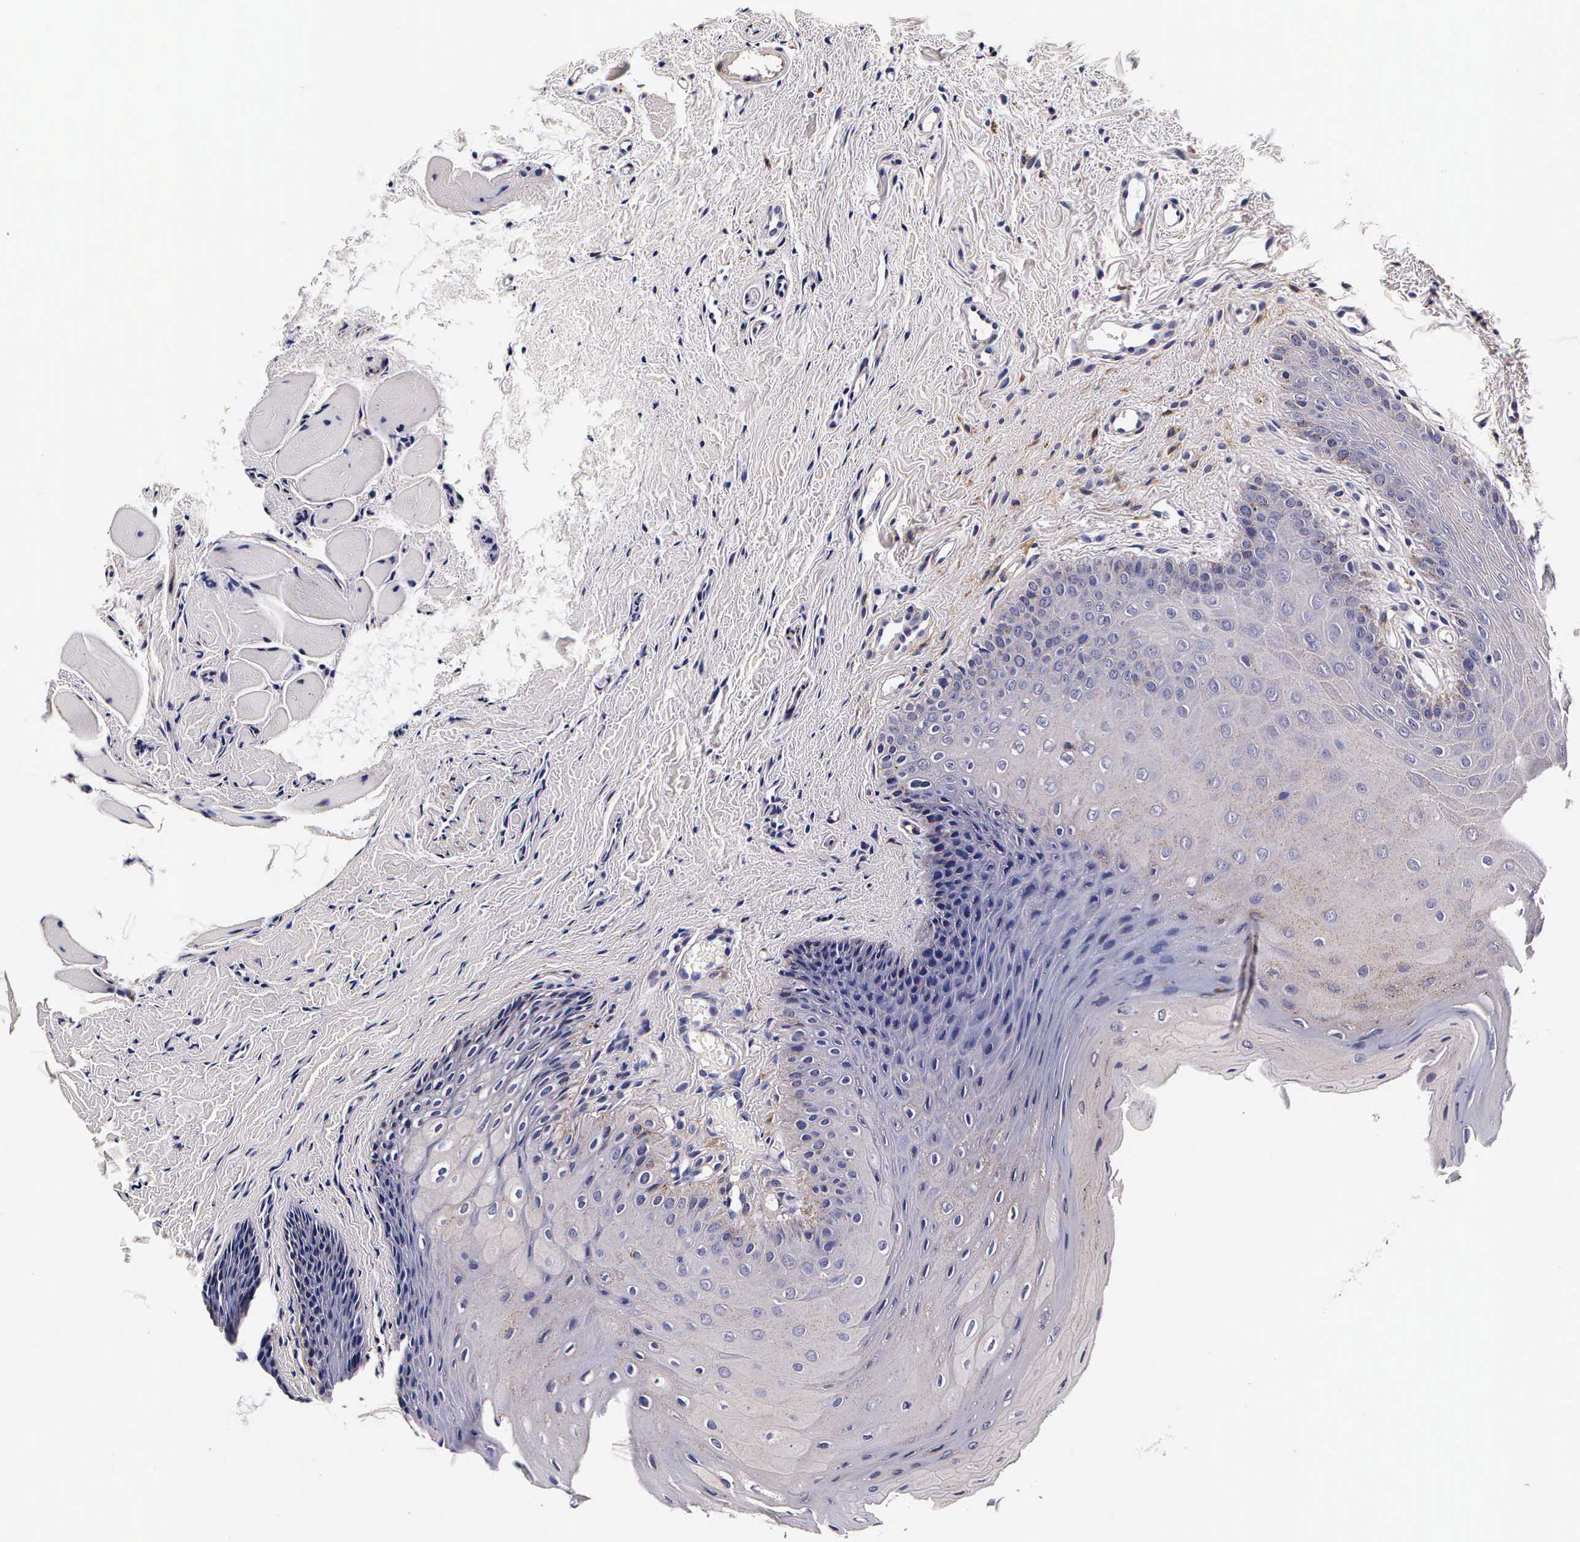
{"staining": {"intensity": "weak", "quantity": "<25%", "location": "cytoplasmic/membranous"}, "tissue": "oral mucosa", "cell_type": "Squamous epithelial cells", "image_type": "normal", "snomed": [{"axis": "morphology", "description": "Normal tissue, NOS"}, {"axis": "topography", "description": "Oral tissue"}], "caption": "Immunohistochemical staining of unremarkable human oral mucosa displays no significant expression in squamous epithelial cells.", "gene": "CTSB", "patient": {"sex": "female", "age": 23}}